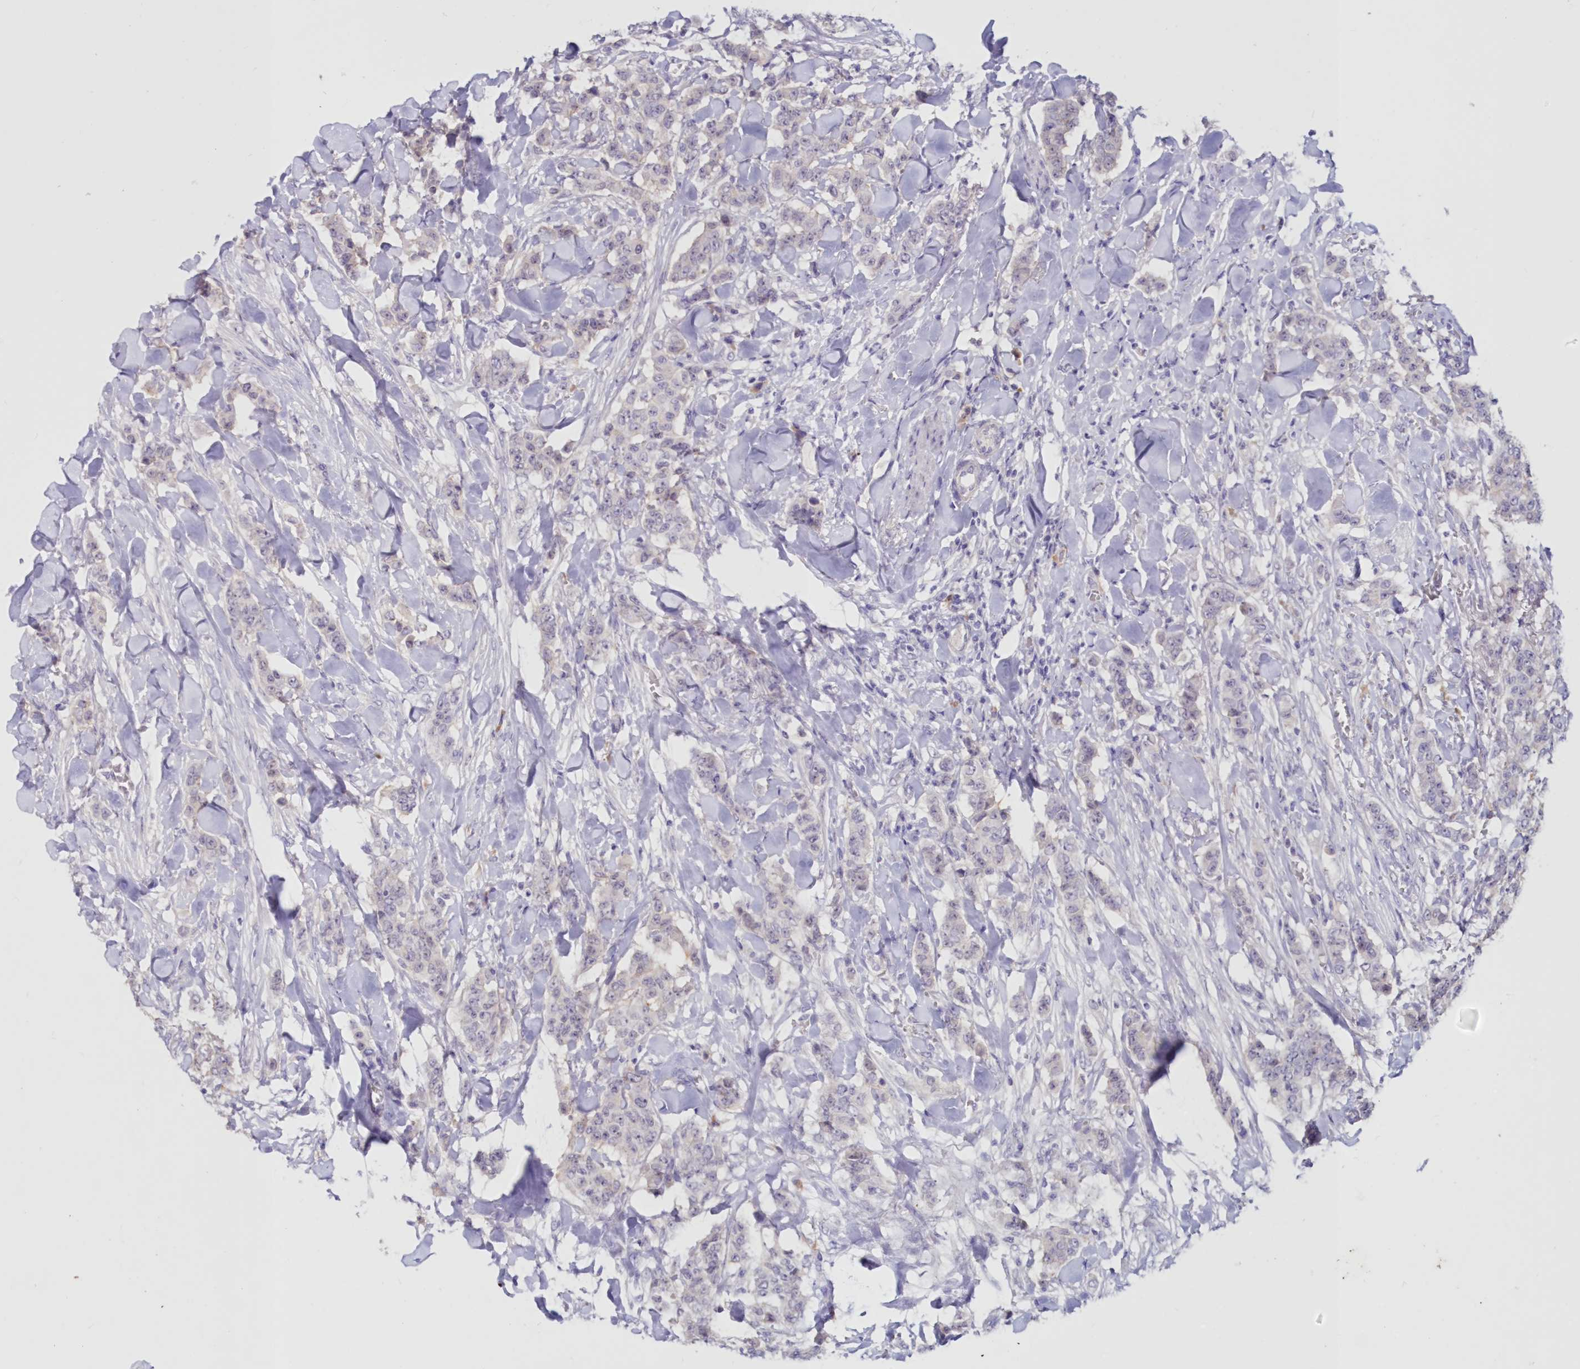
{"staining": {"intensity": "negative", "quantity": "none", "location": "none"}, "tissue": "breast cancer", "cell_type": "Tumor cells", "image_type": "cancer", "snomed": [{"axis": "morphology", "description": "Duct carcinoma"}, {"axis": "topography", "description": "Breast"}], "caption": "A high-resolution micrograph shows immunohistochemistry staining of invasive ductal carcinoma (breast), which demonstrates no significant positivity in tumor cells. (DAB immunohistochemistry with hematoxylin counter stain).", "gene": "SNED1", "patient": {"sex": "female", "age": 40}}